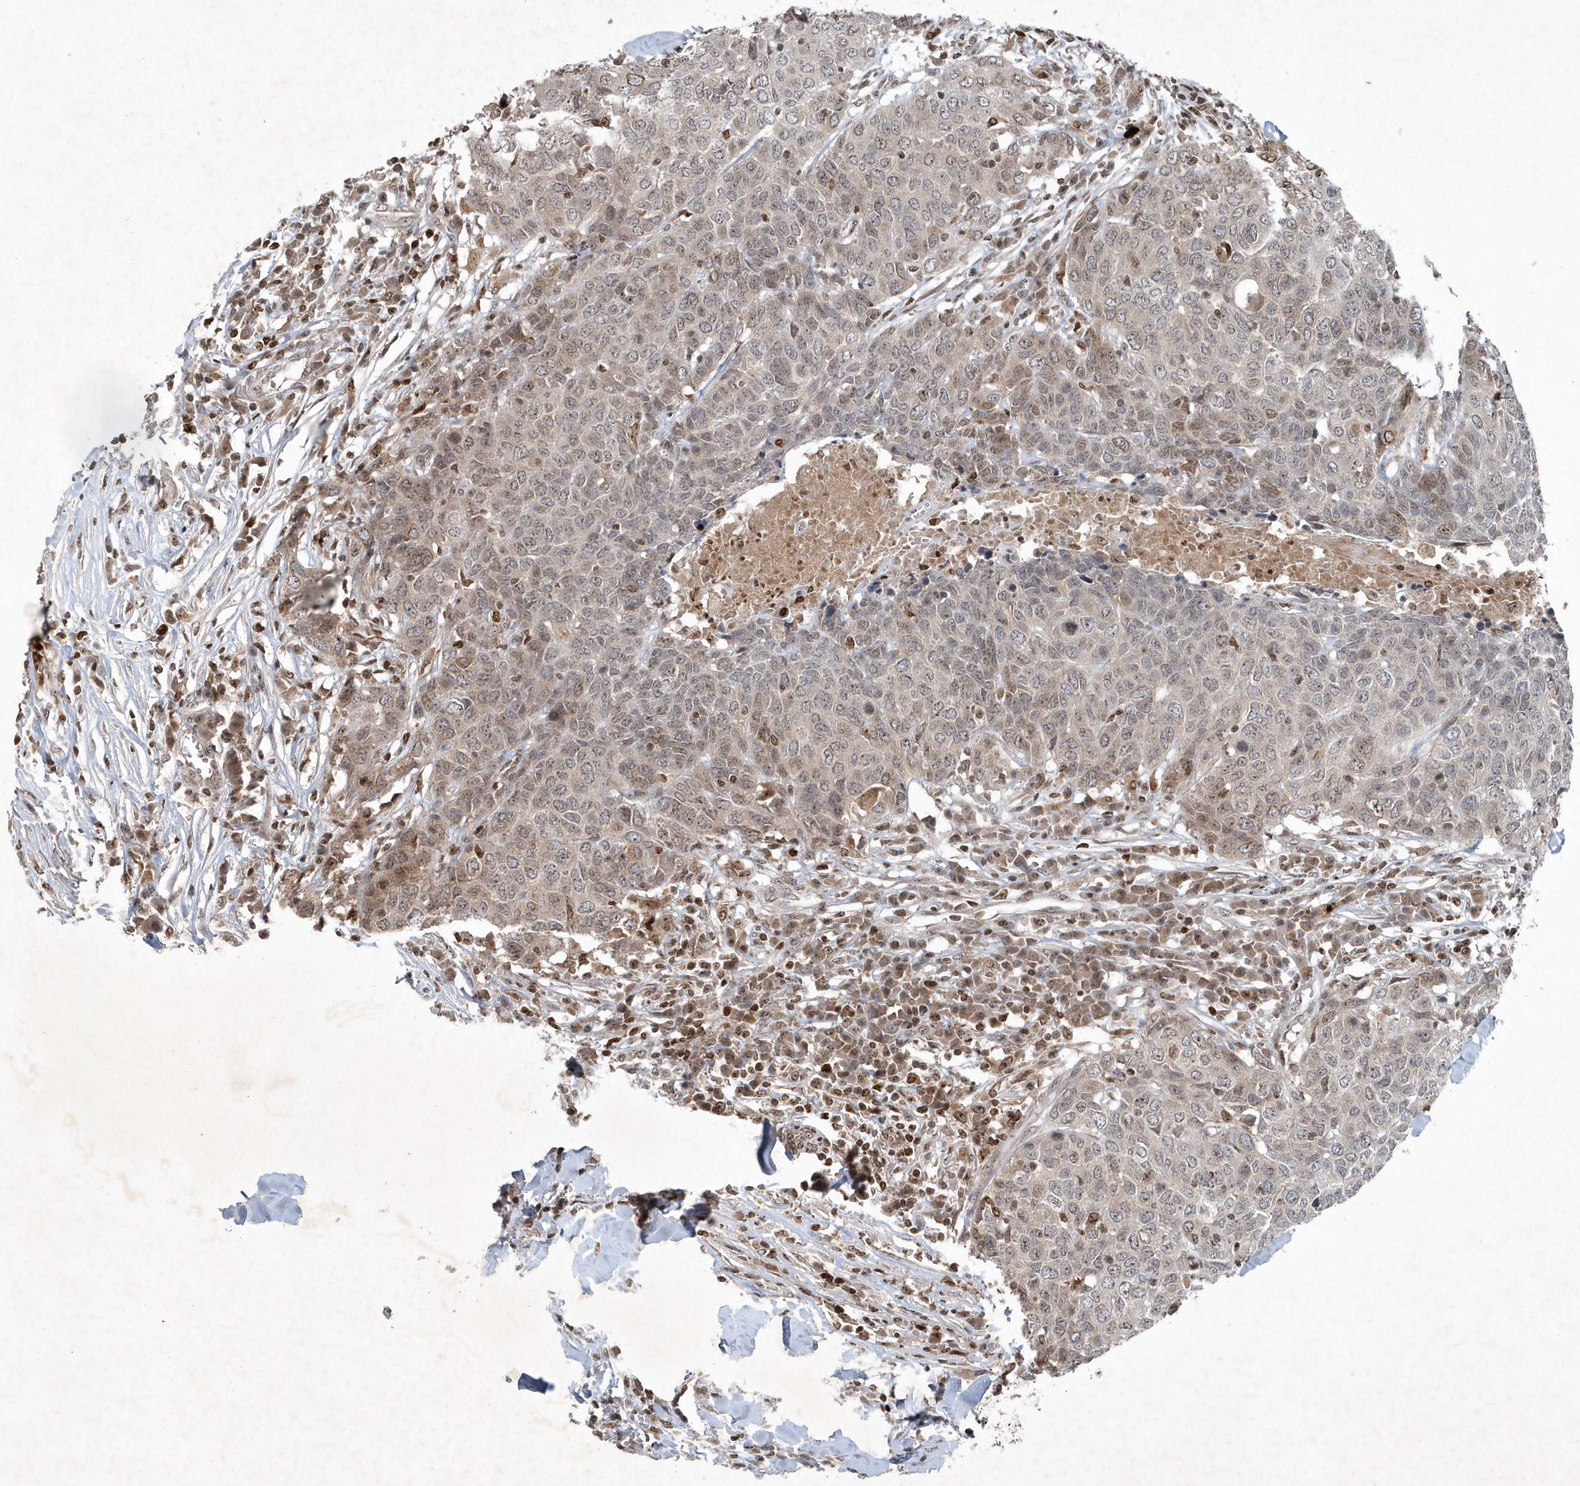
{"staining": {"intensity": "moderate", "quantity": "25%-75%", "location": "nuclear"}, "tissue": "head and neck cancer", "cell_type": "Tumor cells", "image_type": "cancer", "snomed": [{"axis": "morphology", "description": "Squamous cell carcinoma, NOS"}, {"axis": "topography", "description": "Head-Neck"}], "caption": "DAB immunohistochemical staining of human head and neck cancer displays moderate nuclear protein staining in approximately 25%-75% of tumor cells.", "gene": "QTRT2", "patient": {"sex": "male", "age": 66}}